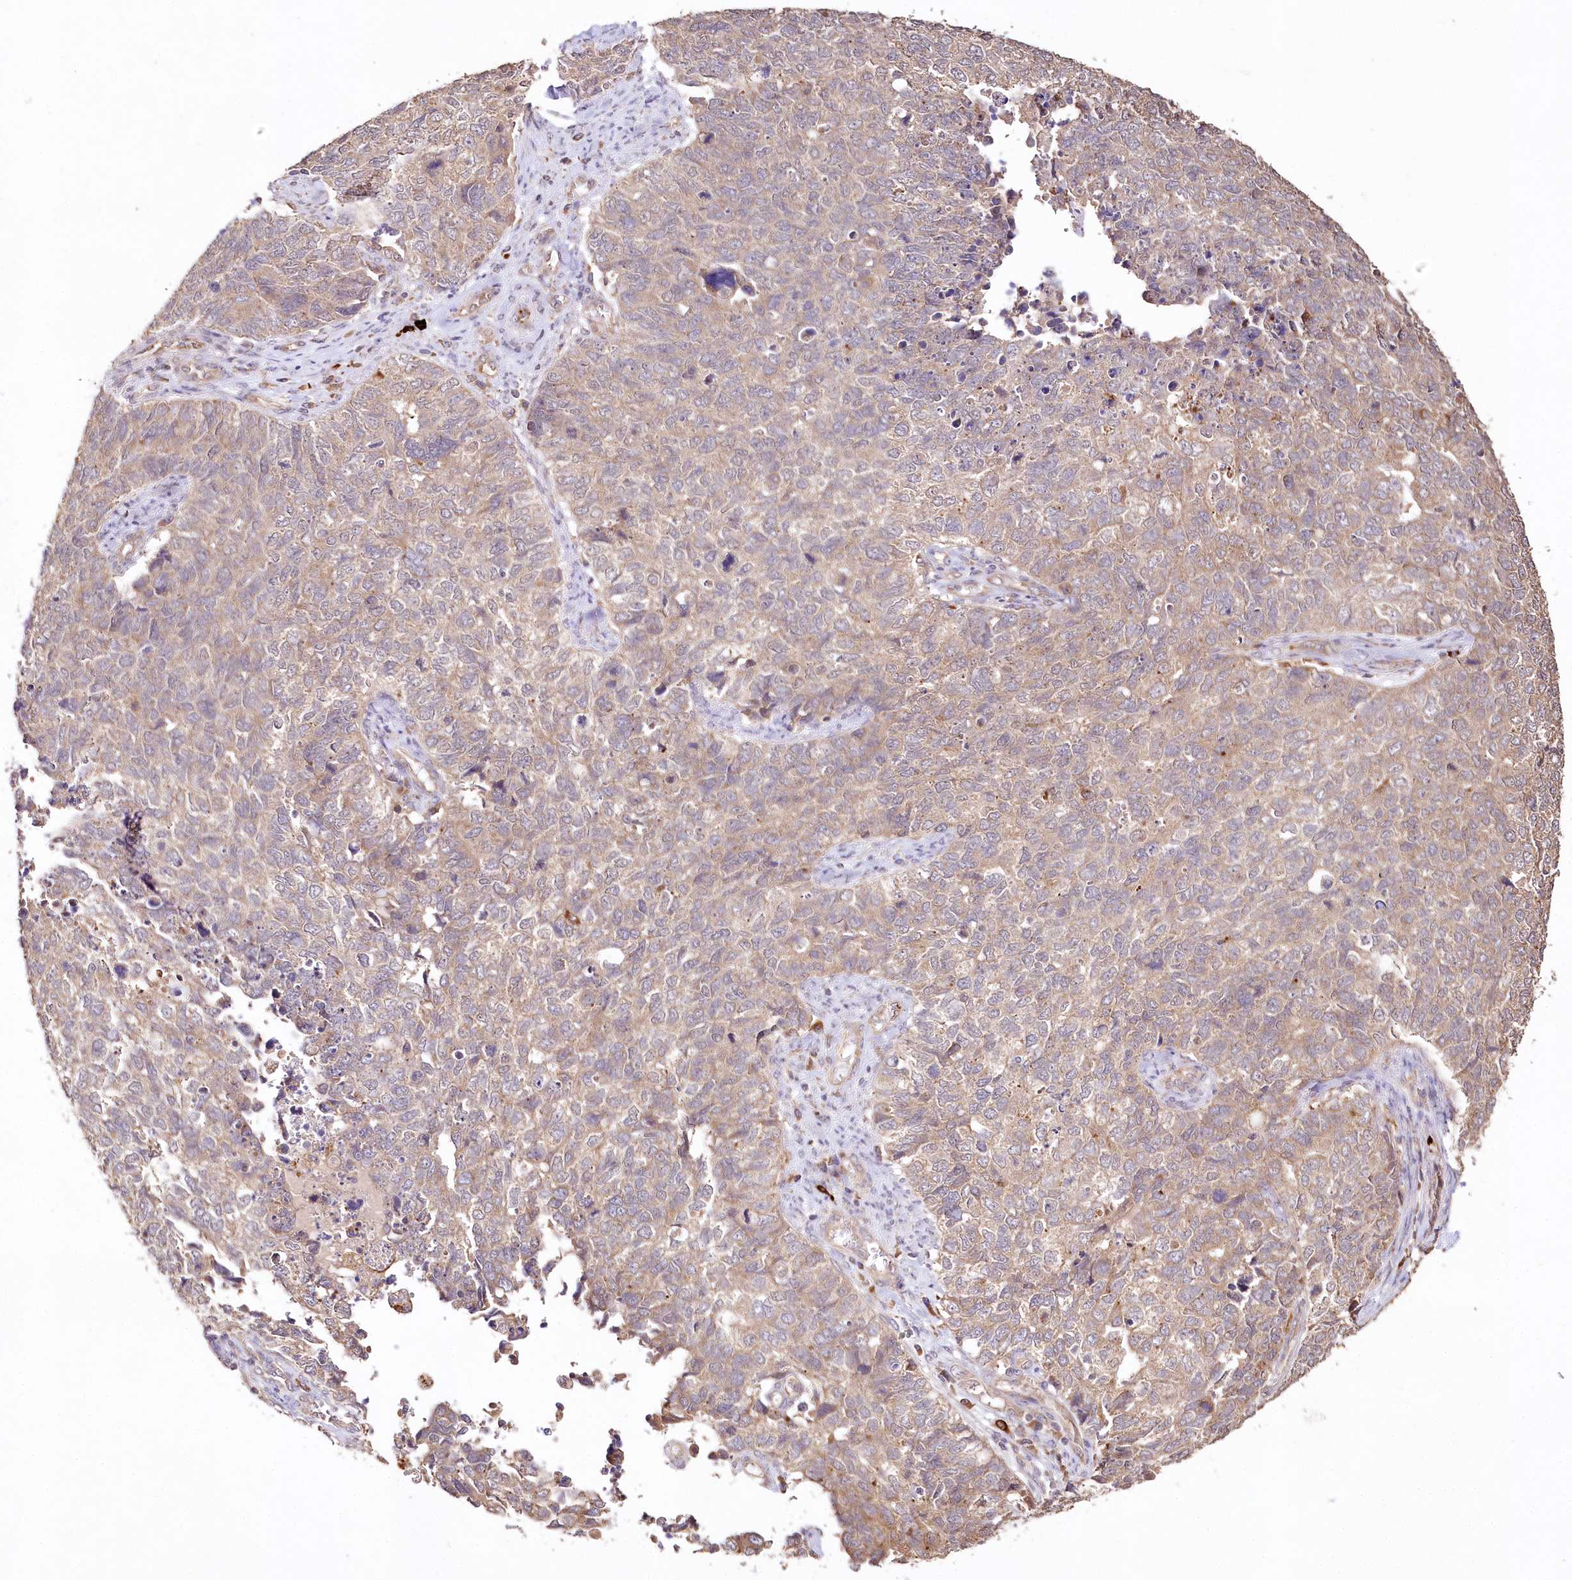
{"staining": {"intensity": "moderate", "quantity": ">75%", "location": "cytoplasmic/membranous"}, "tissue": "cervical cancer", "cell_type": "Tumor cells", "image_type": "cancer", "snomed": [{"axis": "morphology", "description": "Squamous cell carcinoma, NOS"}, {"axis": "topography", "description": "Cervix"}], "caption": "Human cervical cancer stained with a brown dye displays moderate cytoplasmic/membranous positive staining in about >75% of tumor cells.", "gene": "DMXL1", "patient": {"sex": "female", "age": 63}}